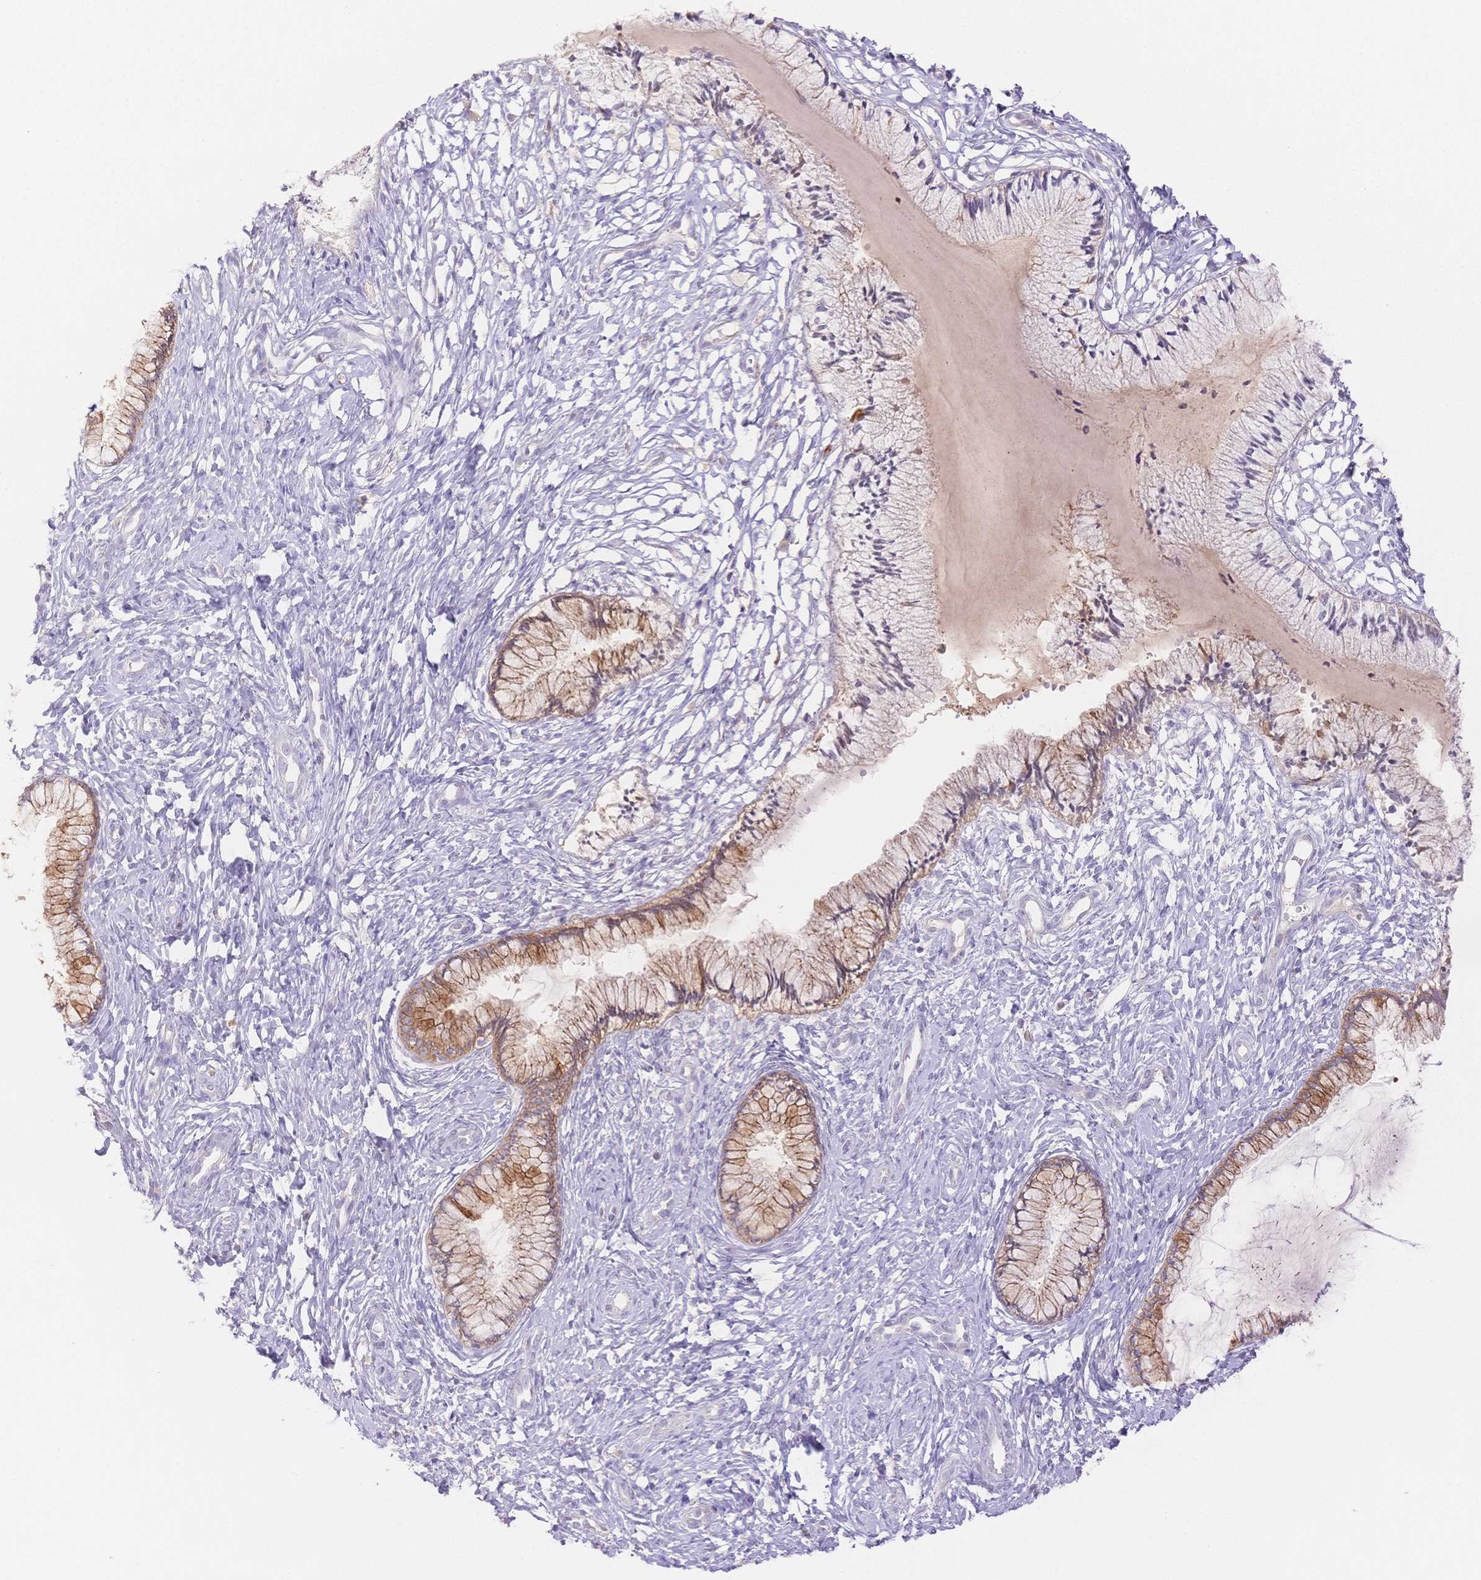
{"staining": {"intensity": "weak", "quantity": "25%-75%", "location": "cytoplasmic/membranous"}, "tissue": "cervix", "cell_type": "Glandular cells", "image_type": "normal", "snomed": [{"axis": "morphology", "description": "Normal tissue, NOS"}, {"axis": "topography", "description": "Cervix"}], "caption": "This photomicrograph reveals unremarkable cervix stained with immunohistochemistry to label a protein in brown. The cytoplasmic/membranous of glandular cells show weak positivity for the protein. Nuclei are counter-stained blue.", "gene": "WDR54", "patient": {"sex": "female", "age": 37}}